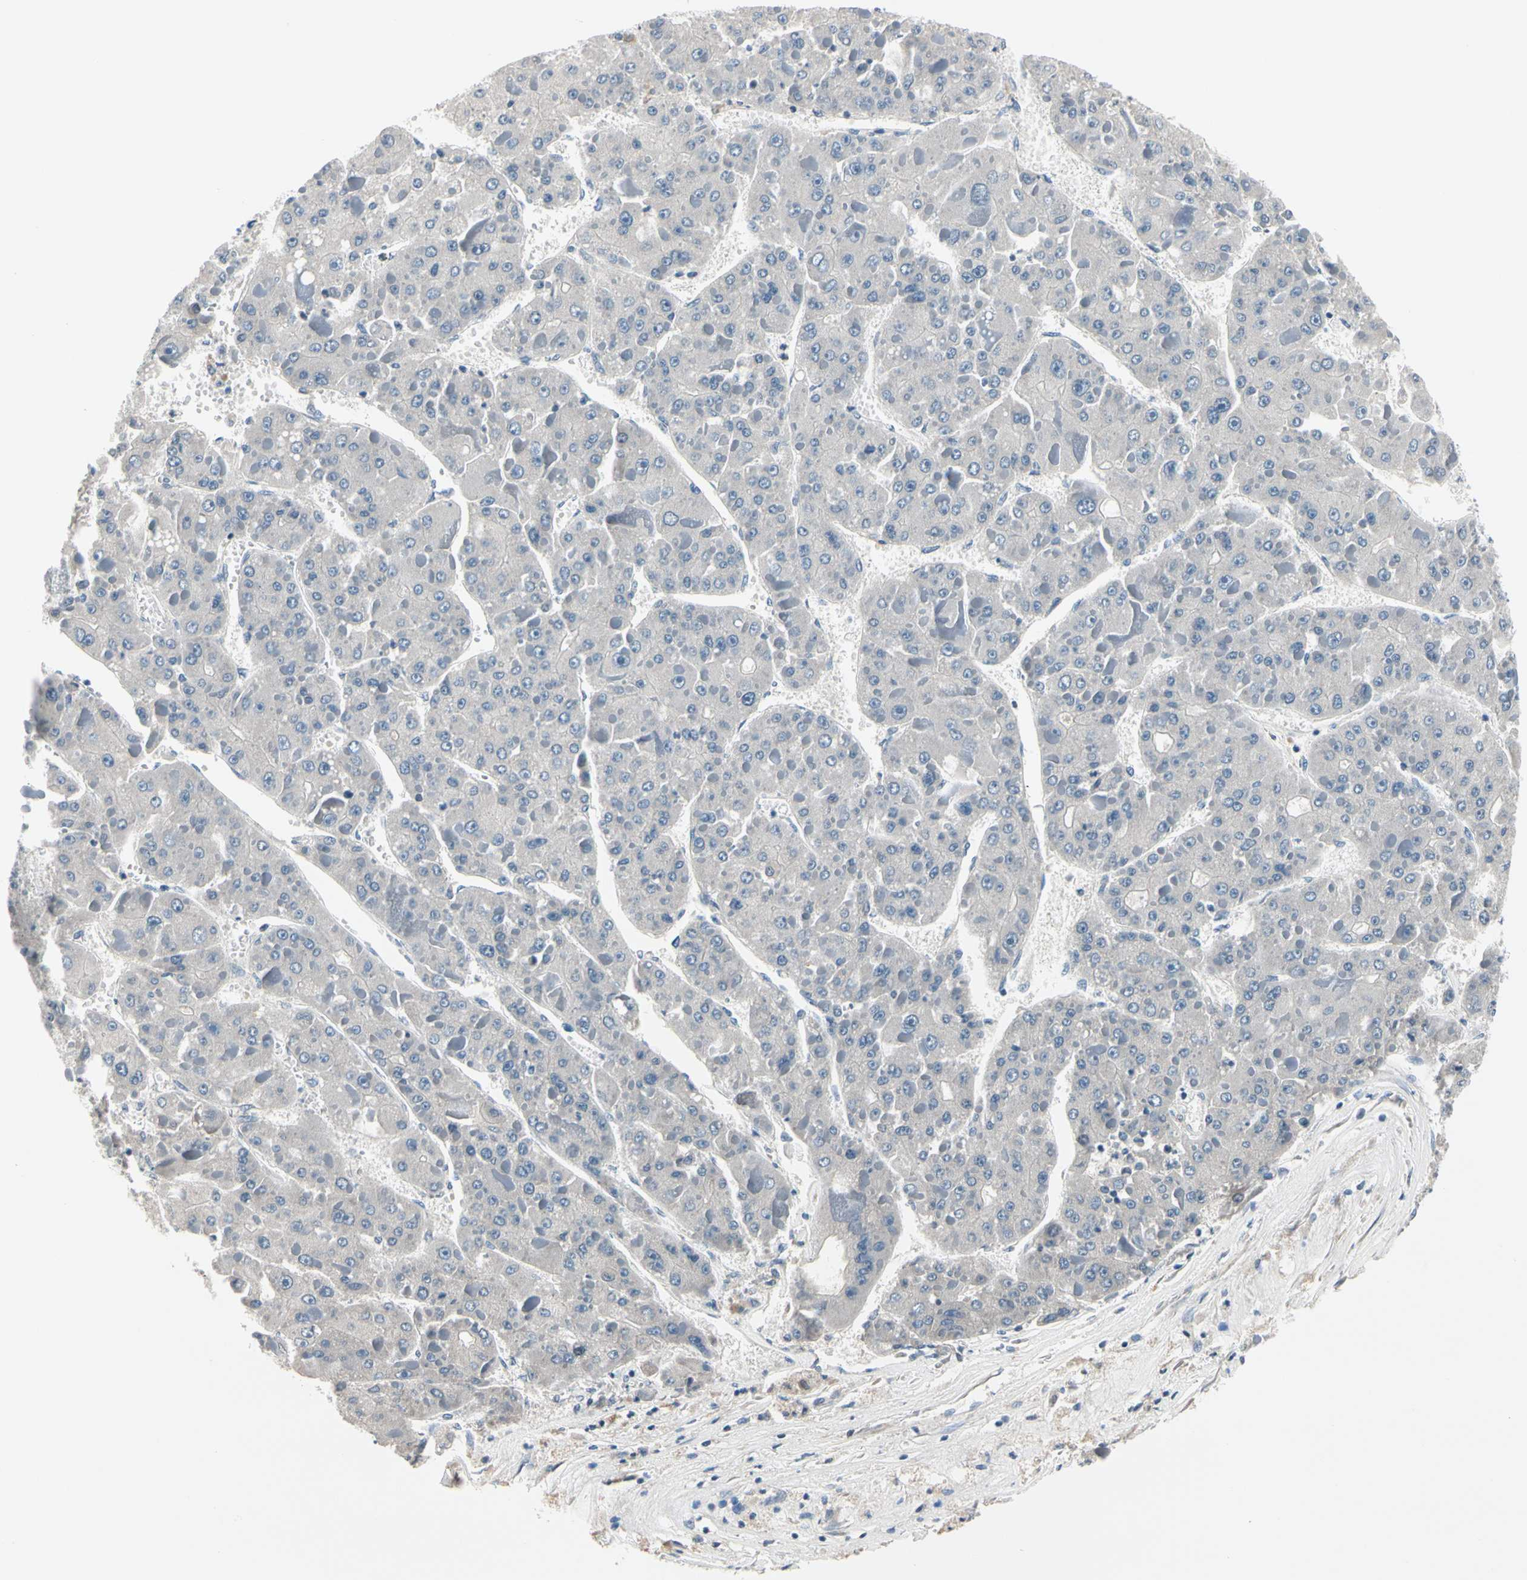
{"staining": {"intensity": "negative", "quantity": "none", "location": "none"}, "tissue": "liver cancer", "cell_type": "Tumor cells", "image_type": "cancer", "snomed": [{"axis": "morphology", "description": "Carcinoma, Hepatocellular, NOS"}, {"axis": "topography", "description": "Liver"}], "caption": "Immunohistochemistry (IHC) photomicrograph of liver cancer (hepatocellular carcinoma) stained for a protein (brown), which demonstrates no positivity in tumor cells.", "gene": "SELENOK", "patient": {"sex": "female", "age": 73}}